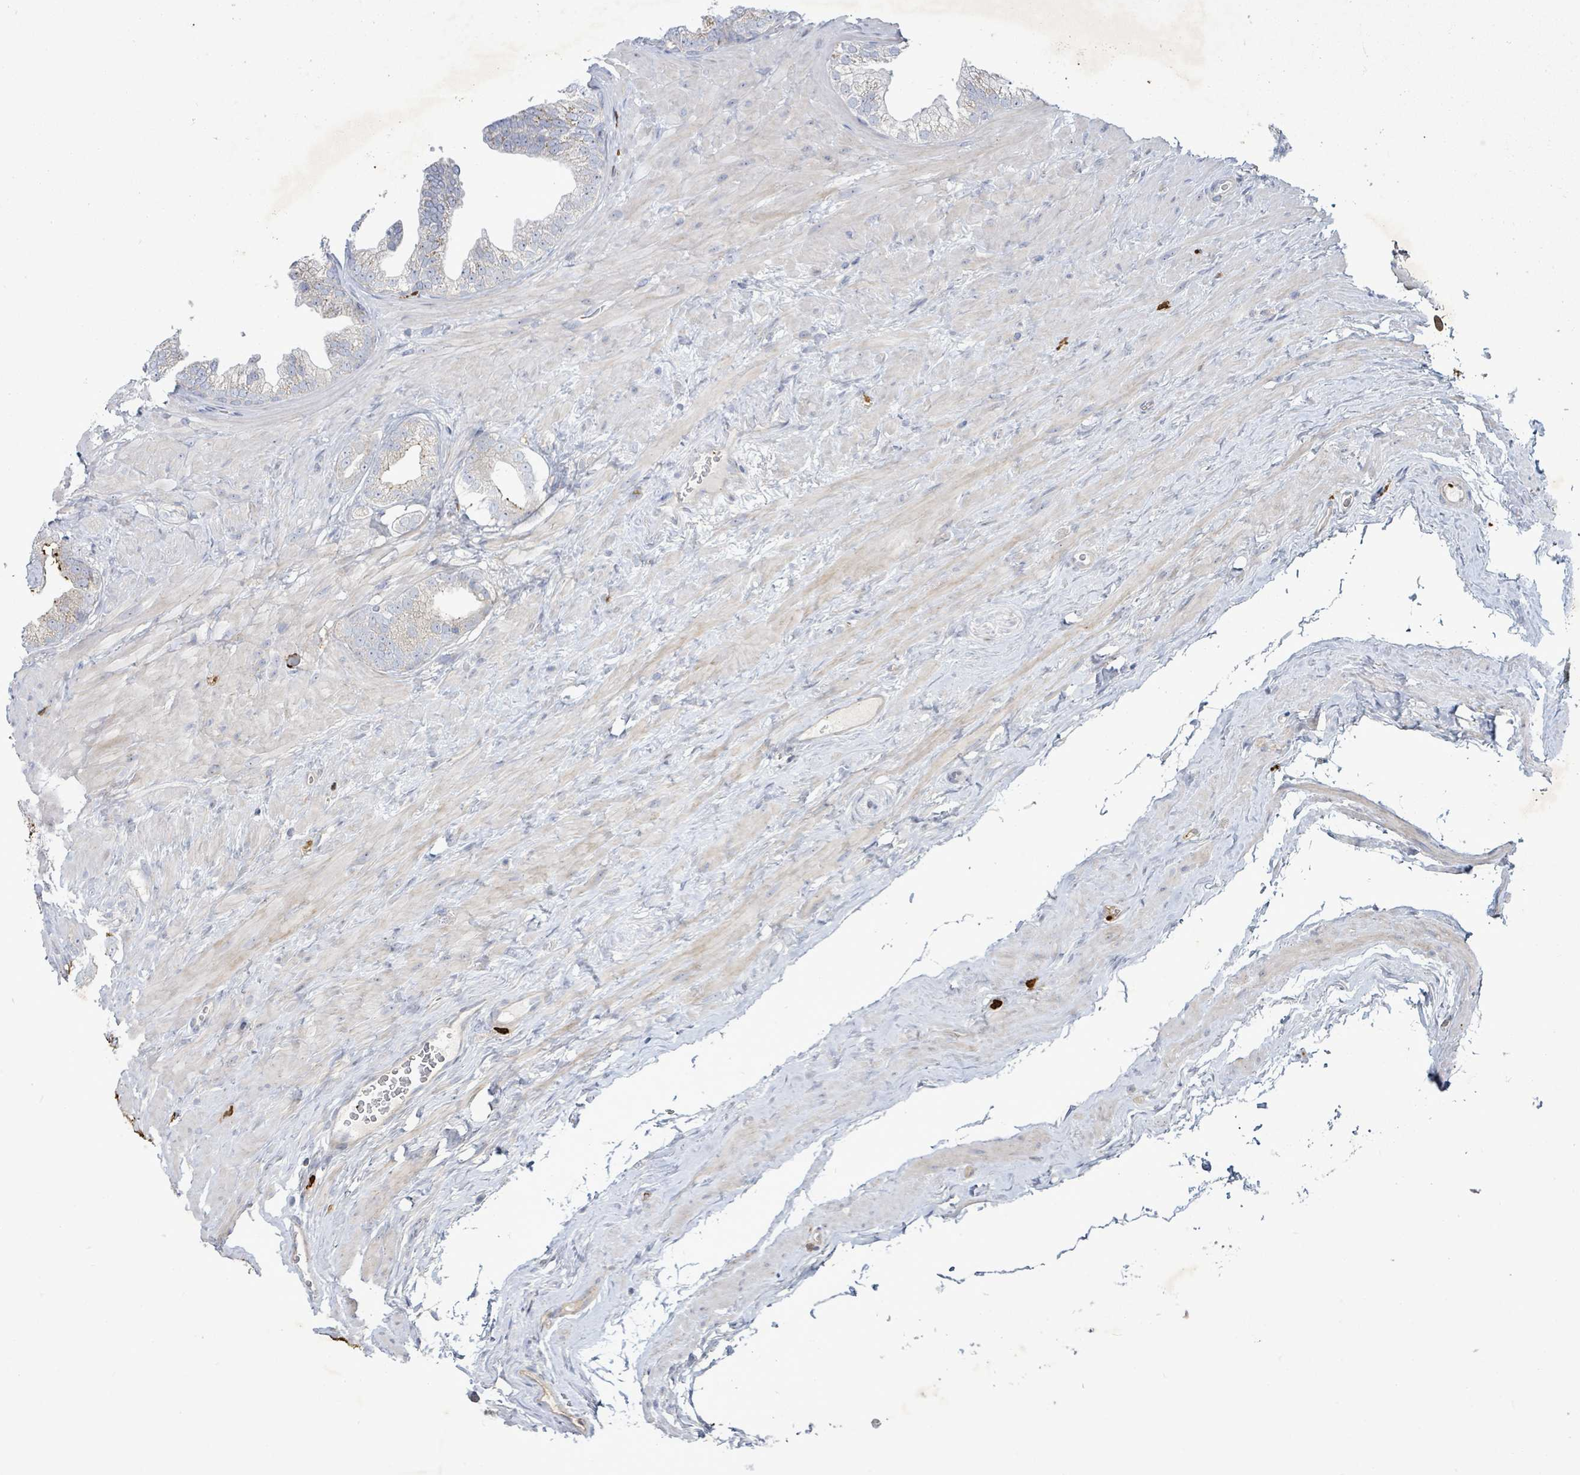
{"staining": {"intensity": "negative", "quantity": "none", "location": "none"}, "tissue": "prostate cancer", "cell_type": "Tumor cells", "image_type": "cancer", "snomed": [{"axis": "morphology", "description": "Adenocarcinoma, Low grade"}, {"axis": "topography", "description": "Prostate"}], "caption": "A micrograph of prostate cancer (adenocarcinoma (low-grade)) stained for a protein demonstrates no brown staining in tumor cells.", "gene": "FAM210A", "patient": {"sex": "male", "age": 63}}